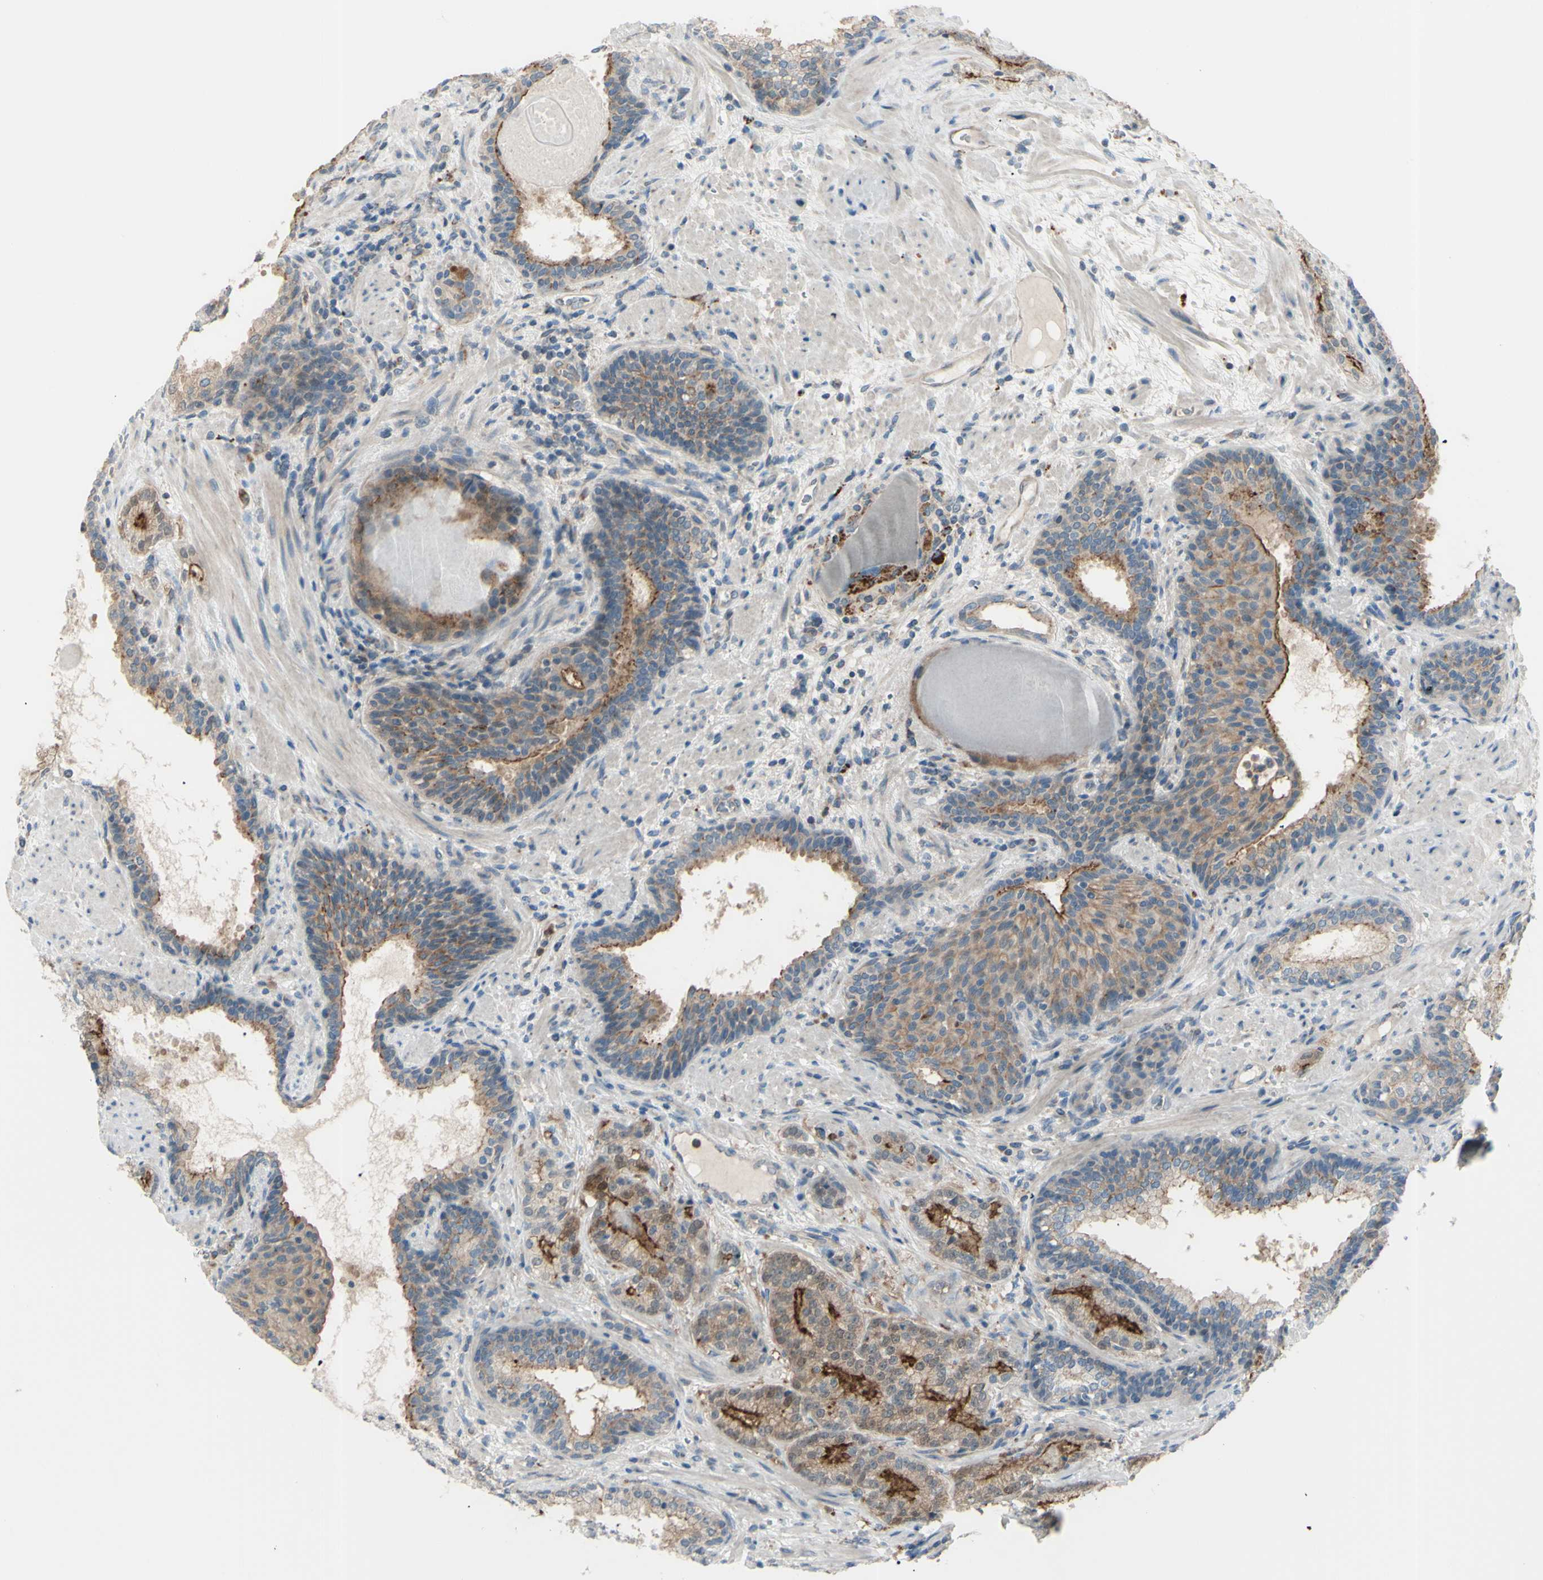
{"staining": {"intensity": "moderate", "quantity": ">75%", "location": "cytoplasmic/membranous"}, "tissue": "prostate cancer", "cell_type": "Tumor cells", "image_type": "cancer", "snomed": [{"axis": "morphology", "description": "Adenocarcinoma, High grade"}, {"axis": "topography", "description": "Prostate"}], "caption": "Prostate cancer (adenocarcinoma (high-grade)) stained for a protein (brown) shows moderate cytoplasmic/membranous positive expression in about >75% of tumor cells.", "gene": "LMTK2", "patient": {"sex": "male", "age": 61}}